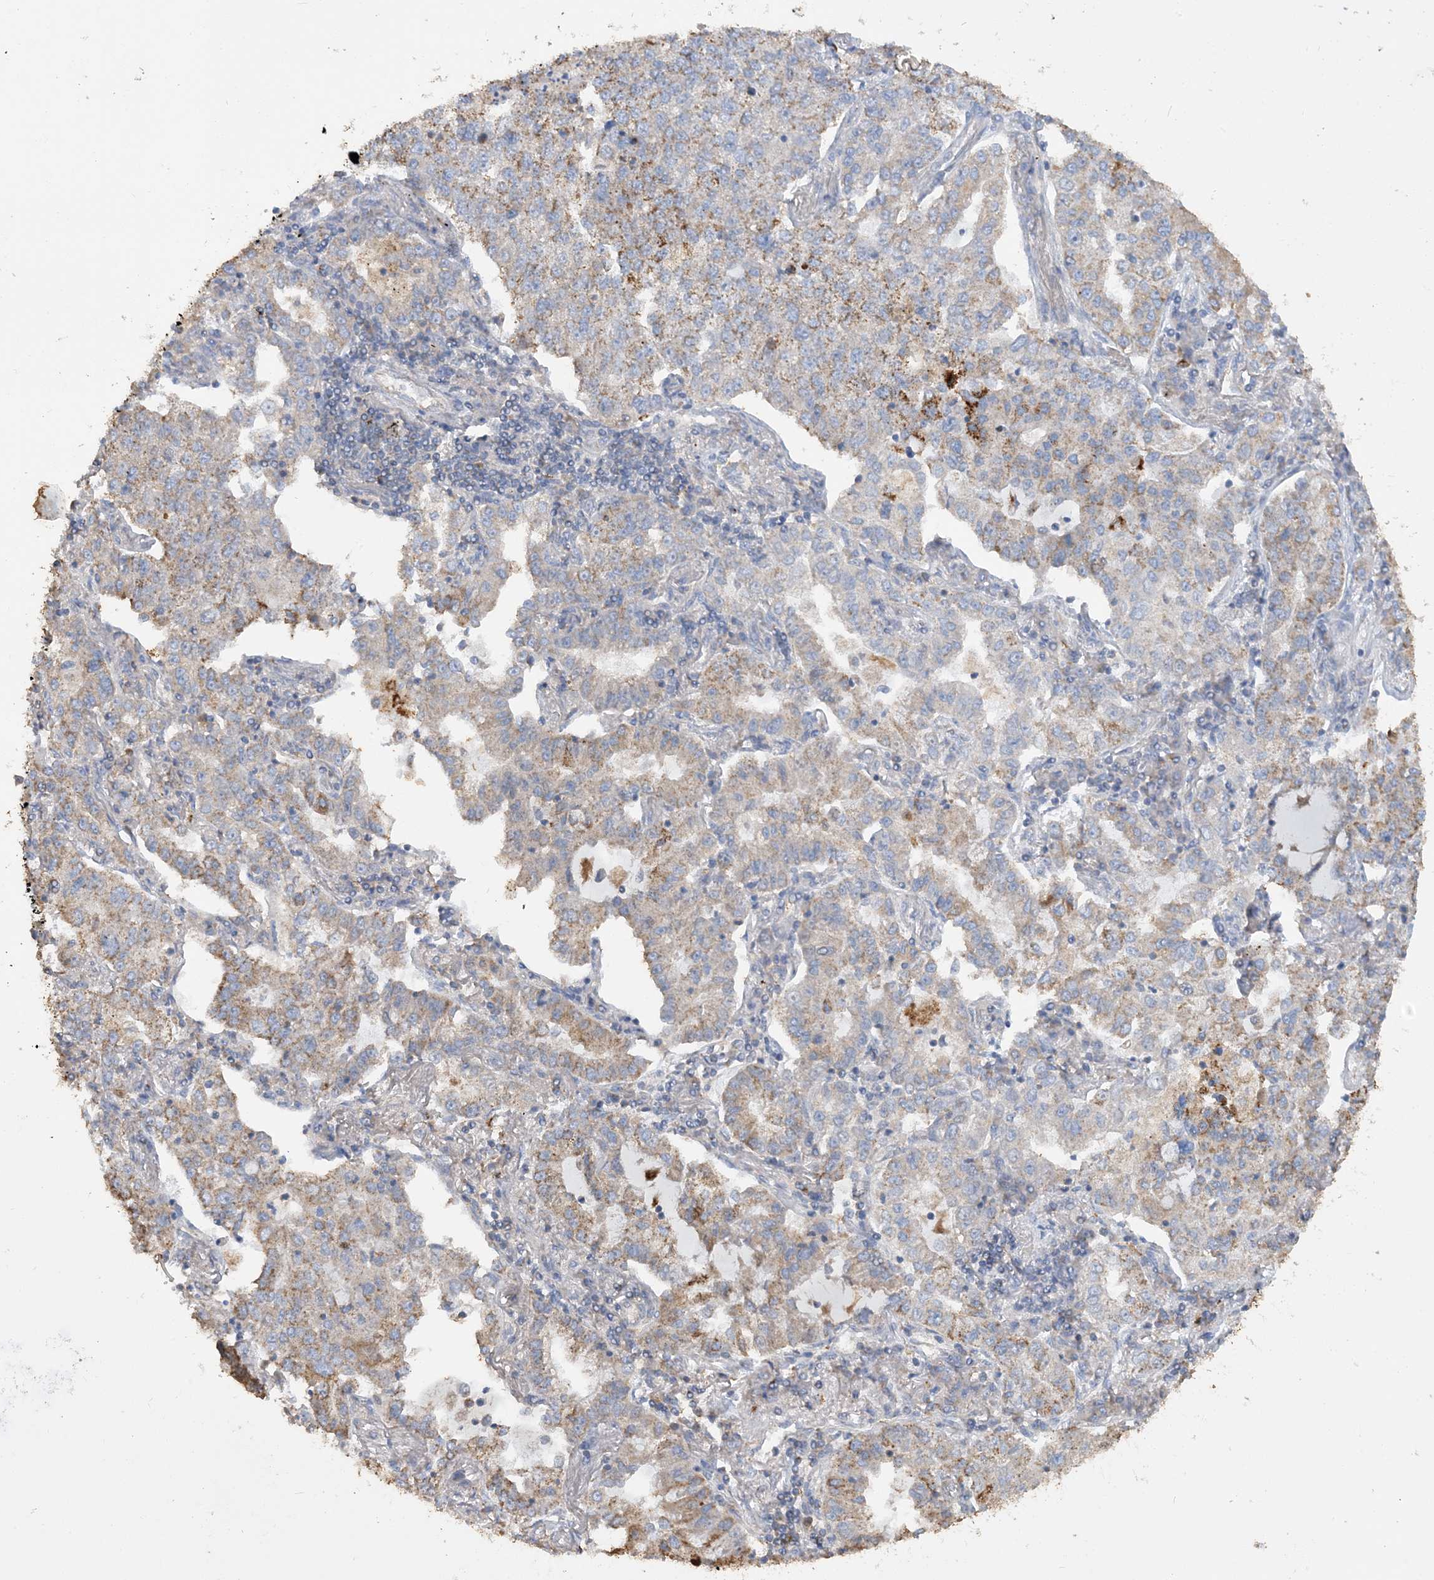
{"staining": {"intensity": "moderate", "quantity": "25%-75%", "location": "cytoplasmic/membranous"}, "tissue": "lung cancer", "cell_type": "Tumor cells", "image_type": "cancer", "snomed": [{"axis": "morphology", "description": "Adenocarcinoma, NOS"}, {"axis": "topography", "description": "Lung"}], "caption": "Protein staining of lung adenocarcinoma tissue shows moderate cytoplasmic/membranous expression in about 25%-75% of tumor cells. Using DAB (brown) and hematoxylin (blue) stains, captured at high magnification using brightfield microscopy.", "gene": "SFMBT2", "patient": {"sex": "male", "age": 49}}